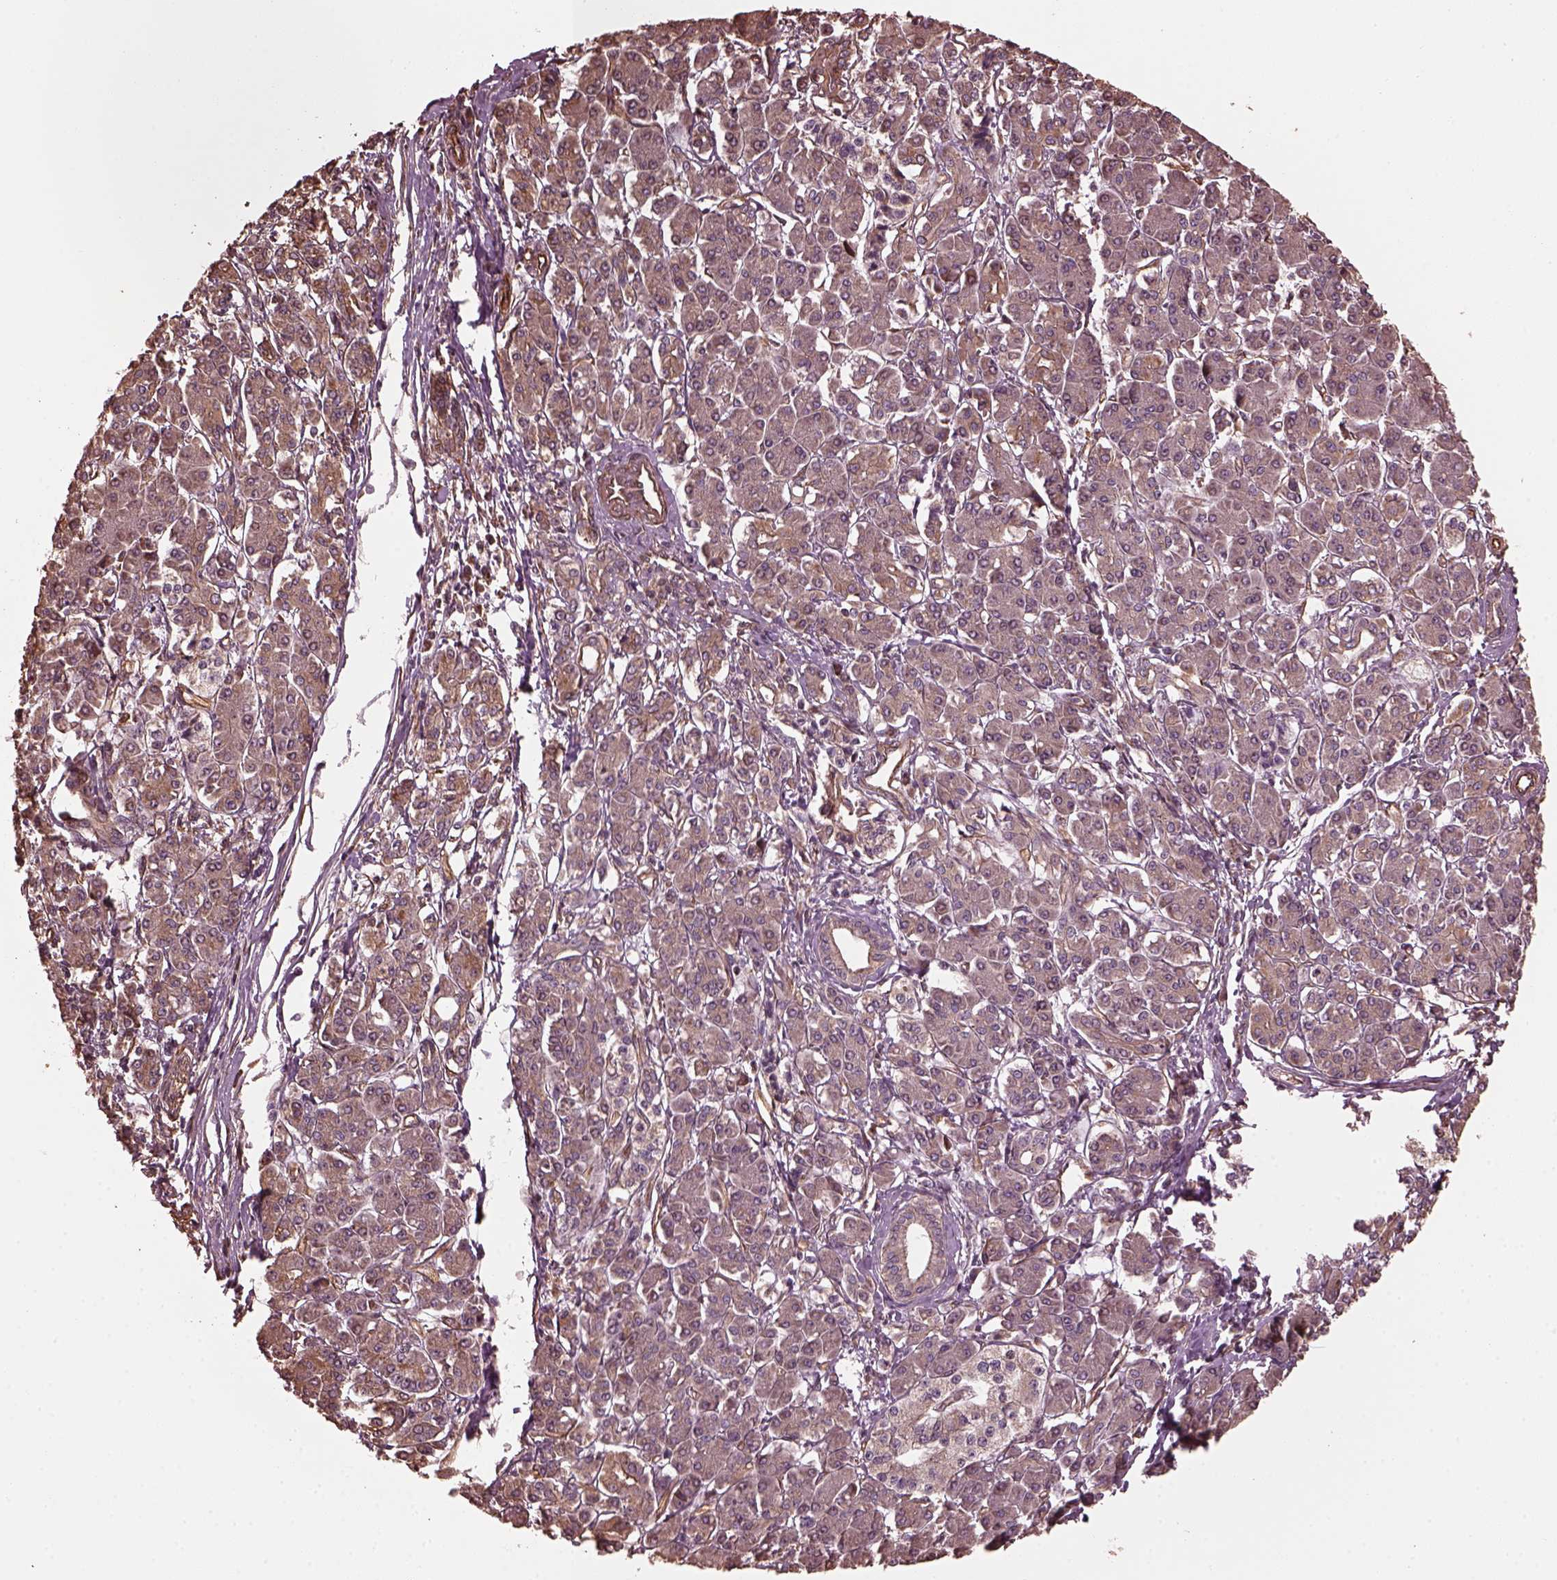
{"staining": {"intensity": "weak", "quantity": ">75%", "location": "cytoplasmic/membranous"}, "tissue": "pancreatic cancer", "cell_type": "Tumor cells", "image_type": "cancer", "snomed": [{"axis": "morphology", "description": "Adenocarcinoma, NOS"}, {"axis": "topography", "description": "Pancreas"}], "caption": "Human pancreatic adenocarcinoma stained with a brown dye reveals weak cytoplasmic/membranous positive staining in approximately >75% of tumor cells.", "gene": "GTPBP1", "patient": {"sex": "female", "age": 68}}